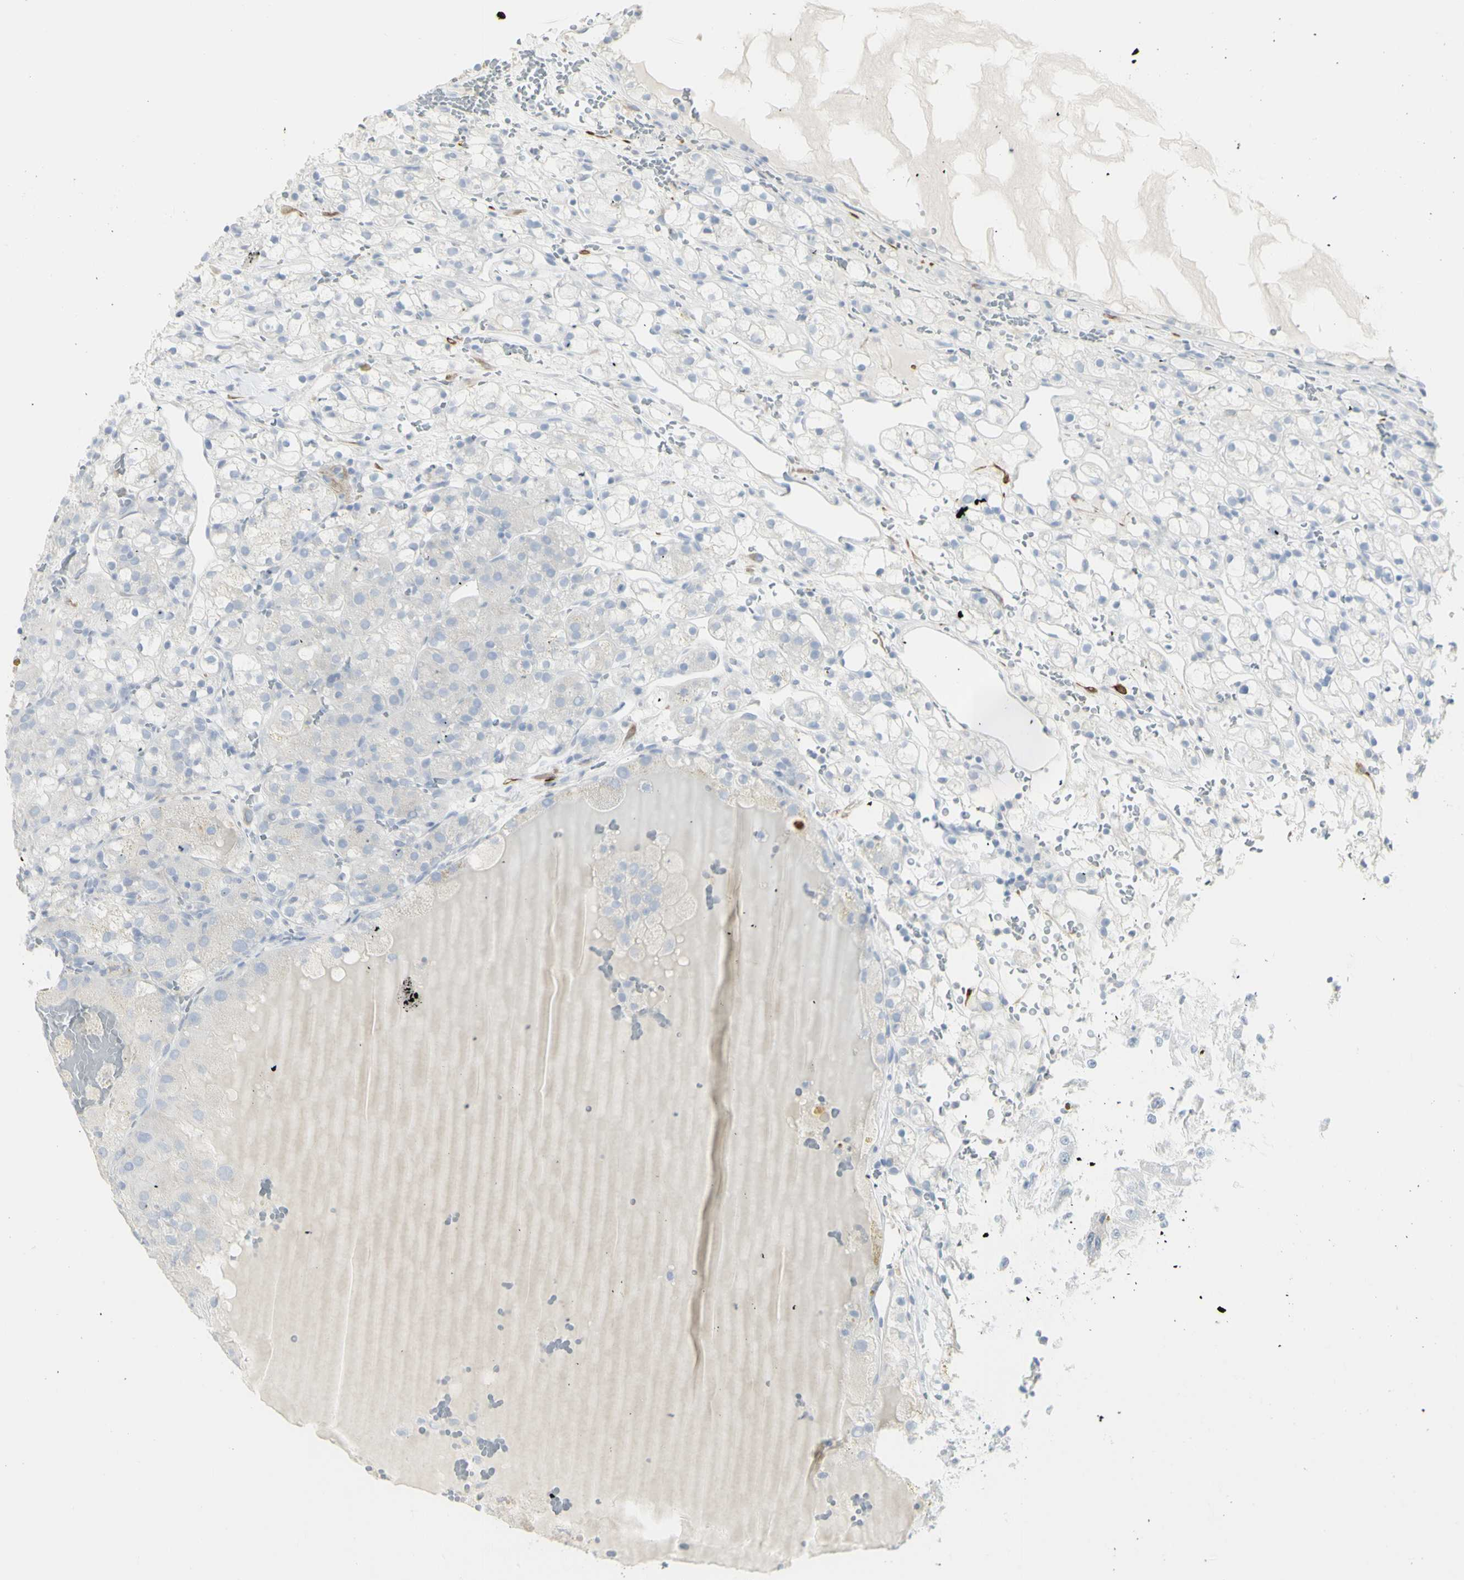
{"staining": {"intensity": "negative", "quantity": "none", "location": "none"}, "tissue": "renal cancer", "cell_type": "Tumor cells", "image_type": "cancer", "snomed": [{"axis": "morphology", "description": "Adenocarcinoma, NOS"}, {"axis": "topography", "description": "Kidney"}], "caption": "There is no significant staining in tumor cells of renal cancer (adenocarcinoma).", "gene": "ENSG00000198211", "patient": {"sex": "male", "age": 61}}